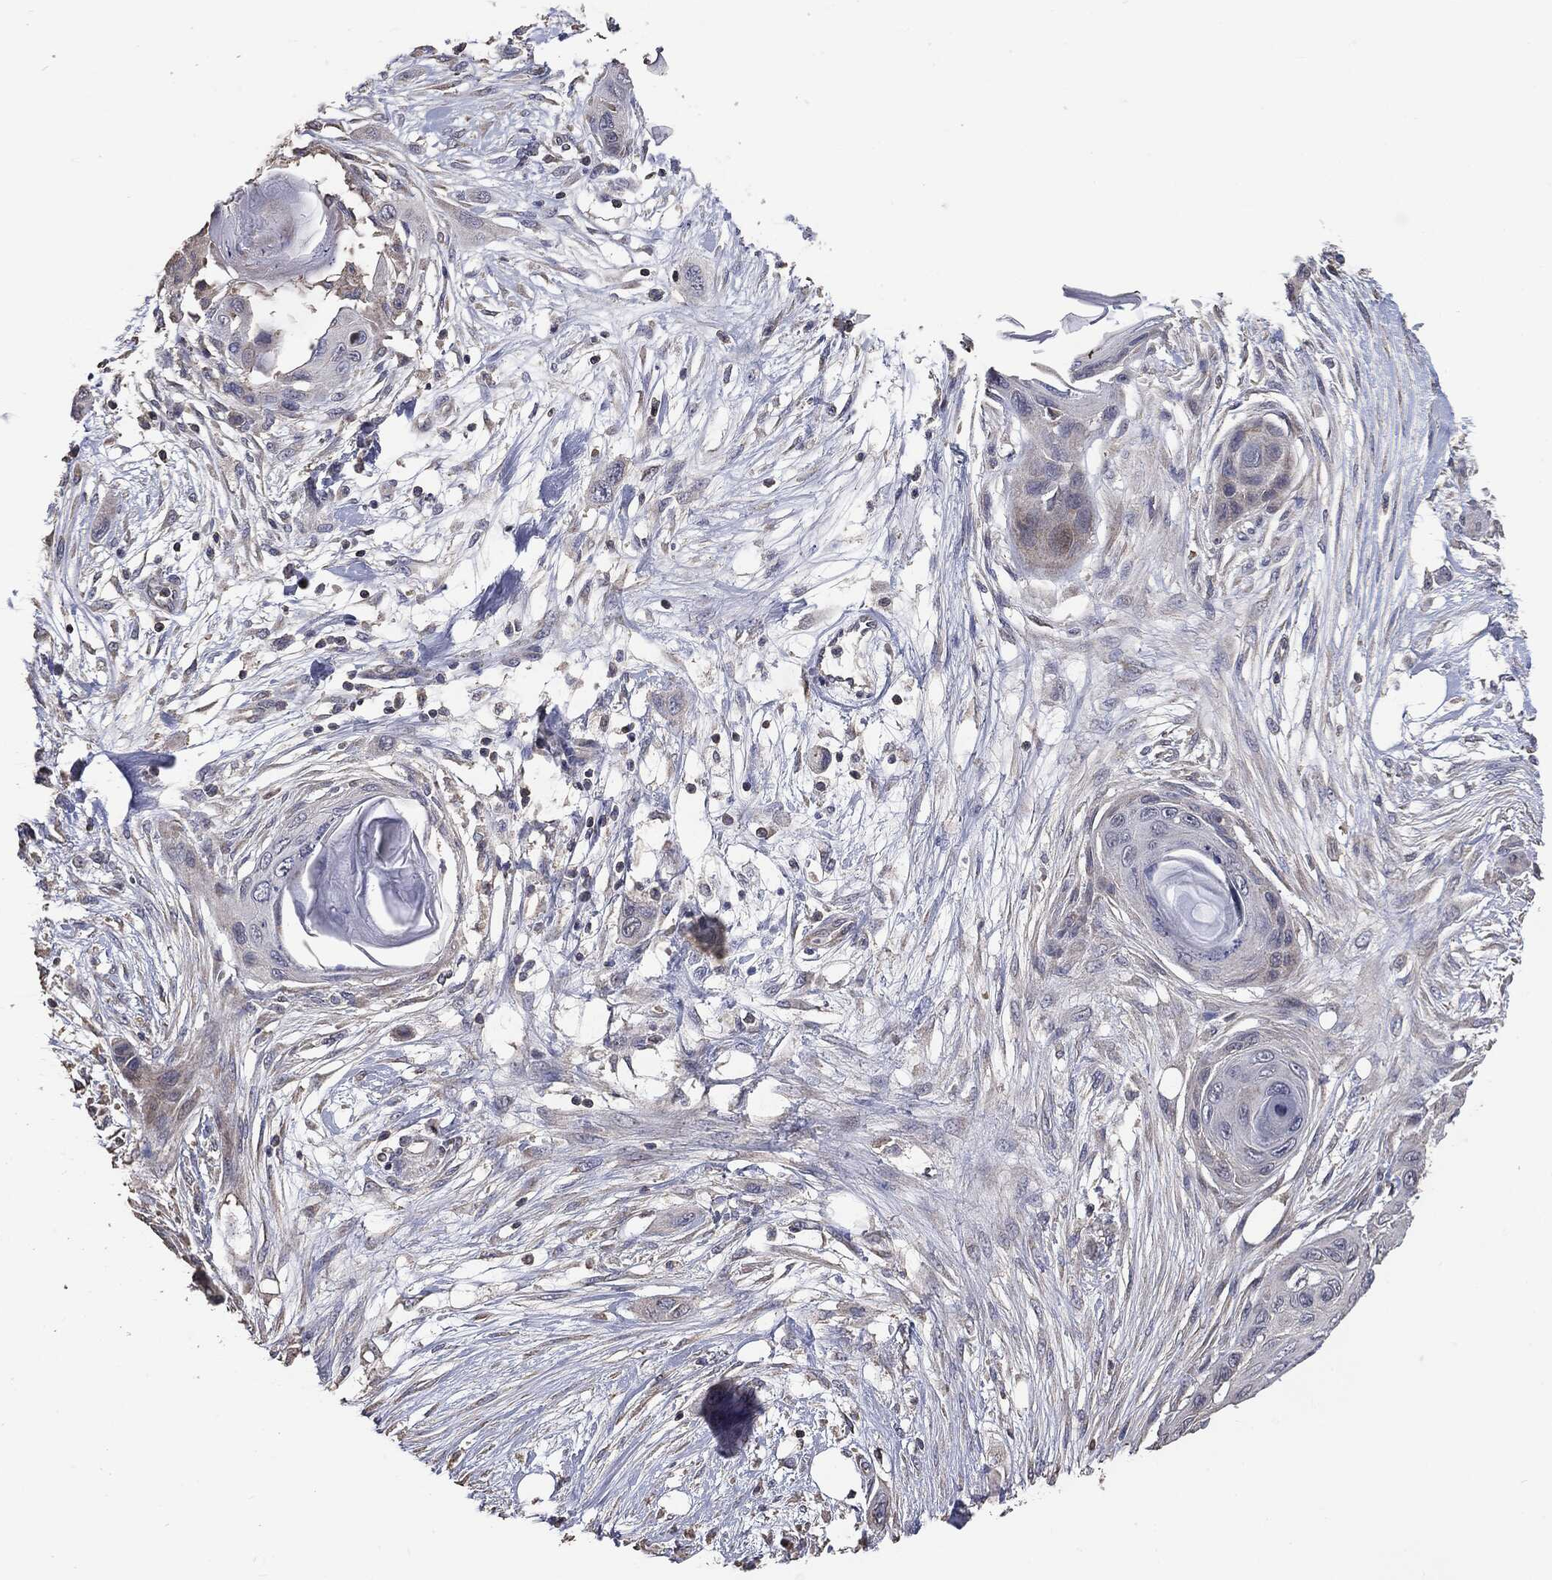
{"staining": {"intensity": "negative", "quantity": "none", "location": "none"}, "tissue": "skin cancer", "cell_type": "Tumor cells", "image_type": "cancer", "snomed": [{"axis": "morphology", "description": "Squamous cell carcinoma, NOS"}, {"axis": "topography", "description": "Skin"}], "caption": "Tumor cells show no significant expression in squamous cell carcinoma (skin).", "gene": "MTOR", "patient": {"sex": "male", "age": 79}}